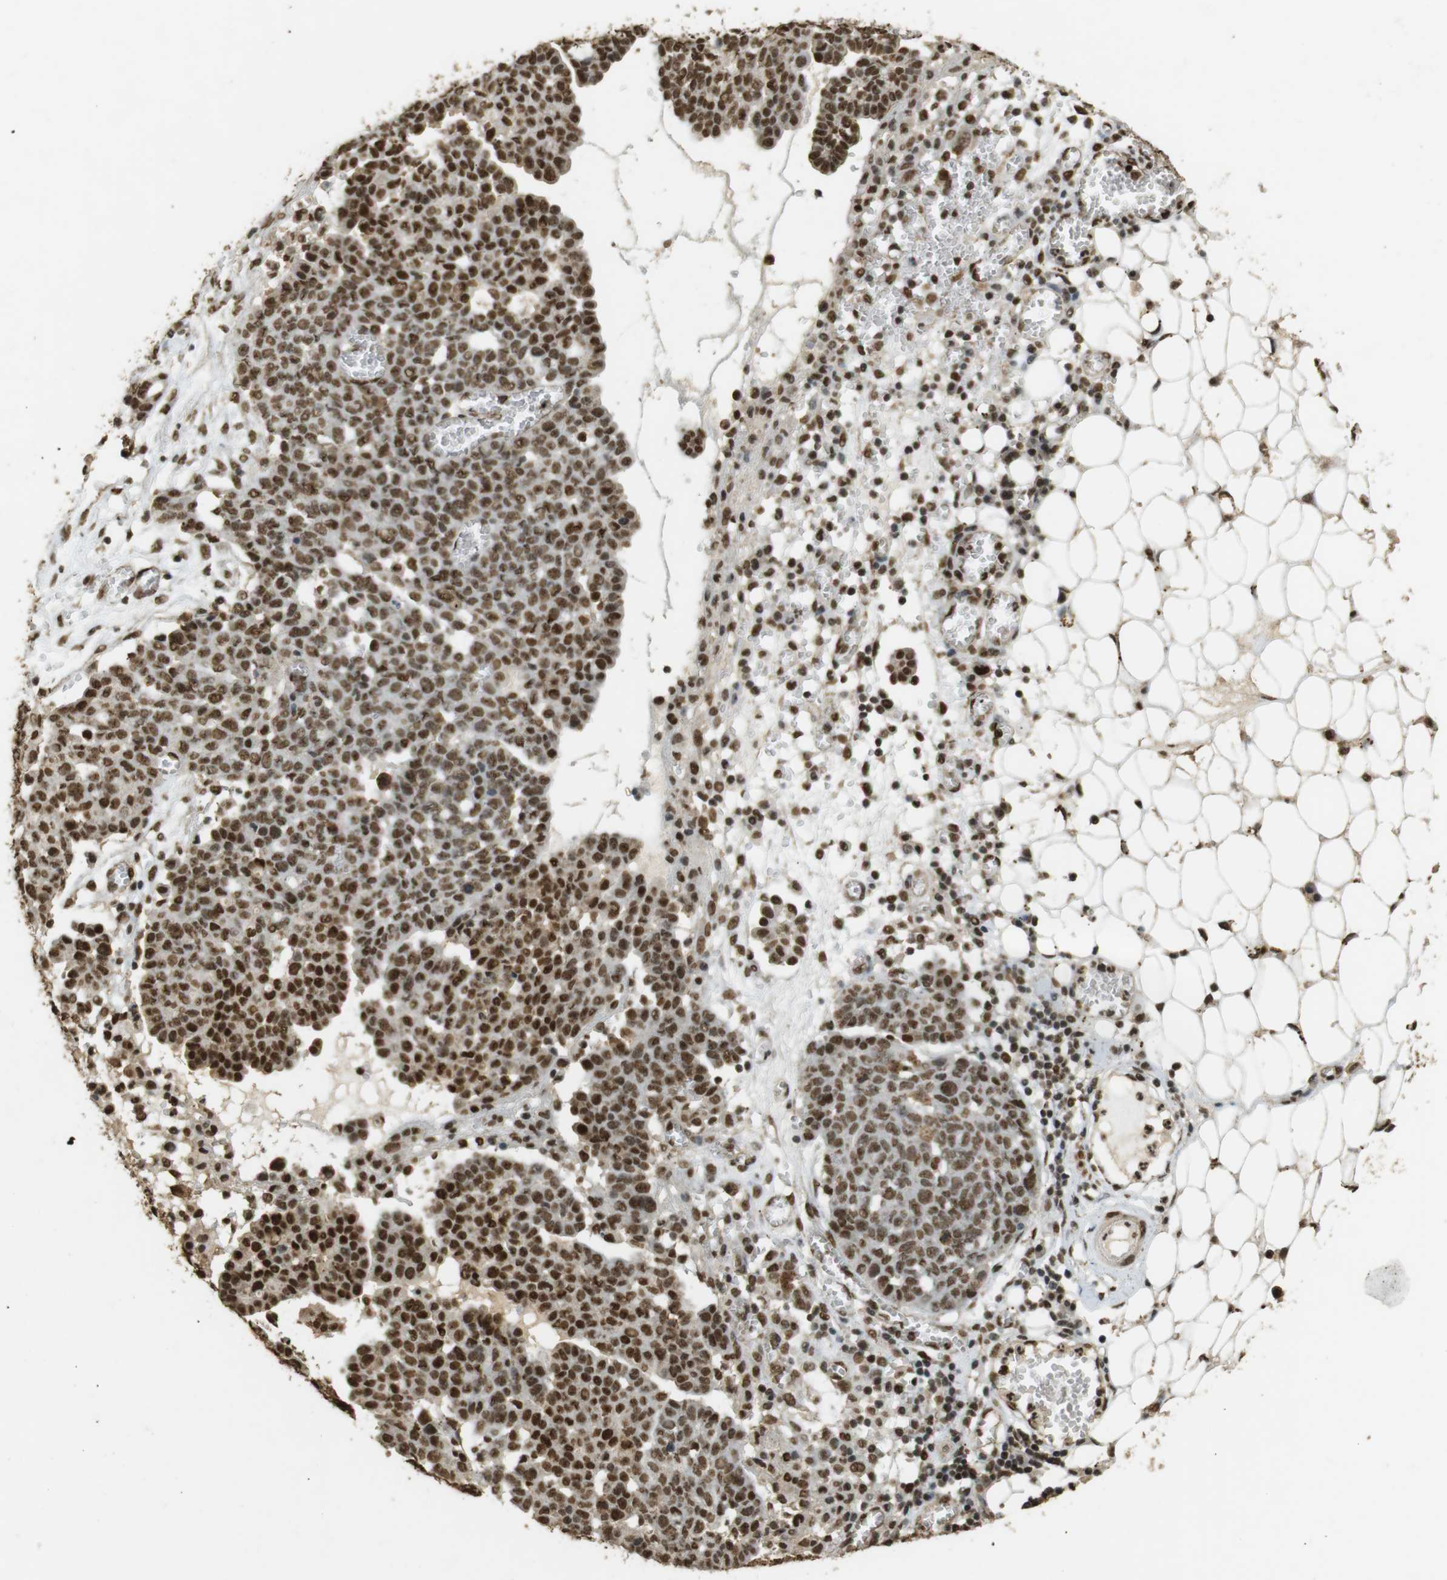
{"staining": {"intensity": "strong", "quantity": ">75%", "location": "cytoplasmic/membranous,nuclear"}, "tissue": "ovarian cancer", "cell_type": "Tumor cells", "image_type": "cancer", "snomed": [{"axis": "morphology", "description": "Cystadenocarcinoma, serous, NOS"}, {"axis": "topography", "description": "Soft tissue"}, {"axis": "topography", "description": "Ovary"}], "caption": "IHC histopathology image of human ovarian cancer (serous cystadenocarcinoma) stained for a protein (brown), which demonstrates high levels of strong cytoplasmic/membranous and nuclear staining in approximately >75% of tumor cells.", "gene": "GATA4", "patient": {"sex": "female", "age": 57}}